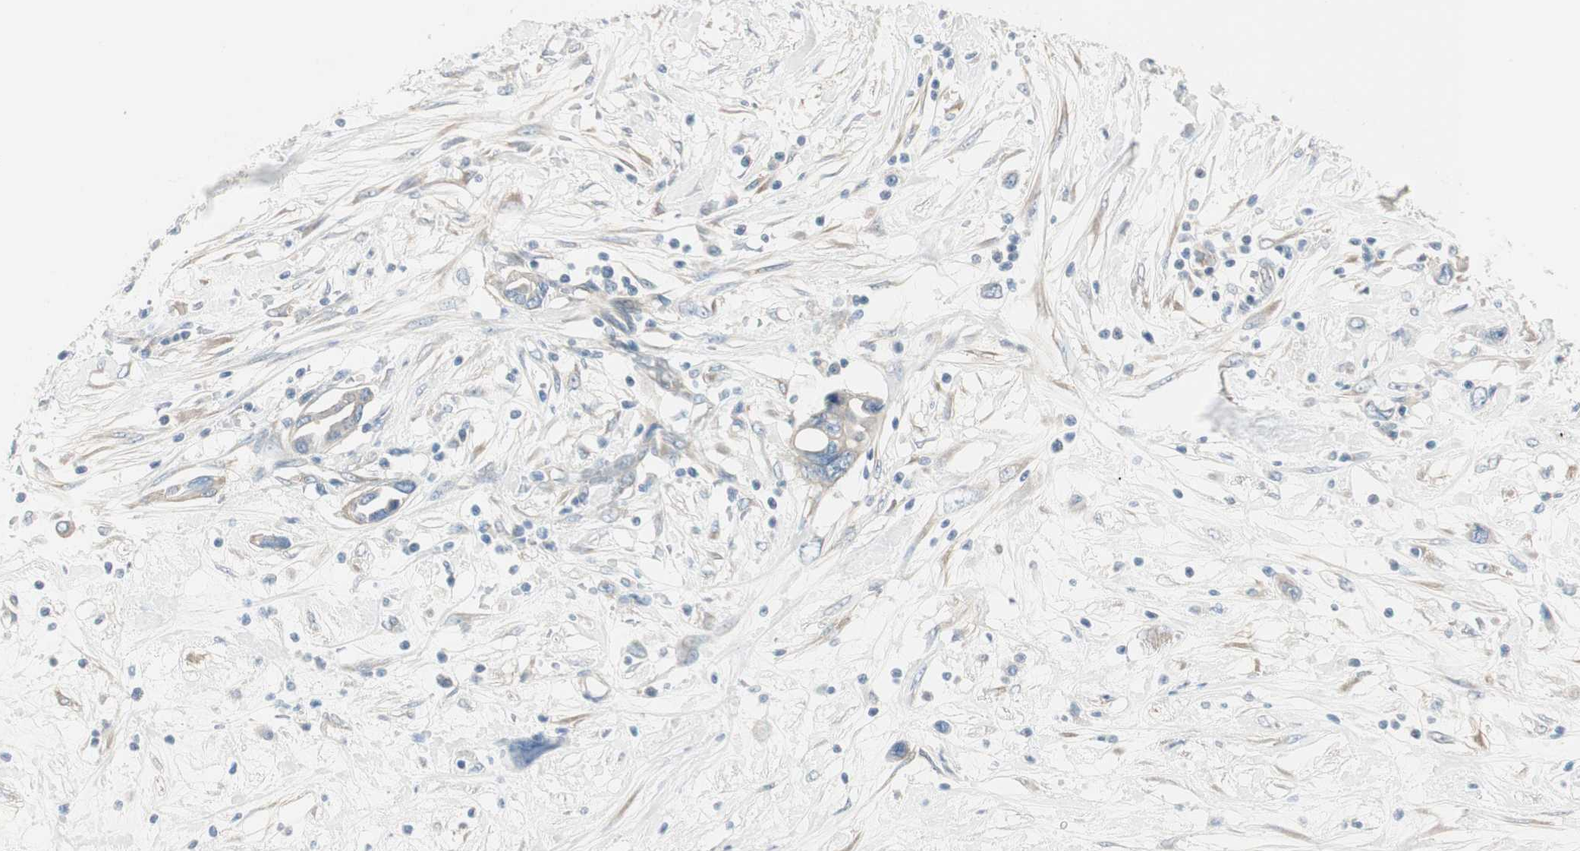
{"staining": {"intensity": "negative", "quantity": "none", "location": "none"}, "tissue": "pancreatic cancer", "cell_type": "Tumor cells", "image_type": "cancer", "snomed": [{"axis": "morphology", "description": "Adenocarcinoma, NOS"}, {"axis": "topography", "description": "Pancreas"}], "caption": "The photomicrograph shows no staining of tumor cells in pancreatic cancer (adenocarcinoma).", "gene": "CDK3", "patient": {"sex": "female", "age": 57}}